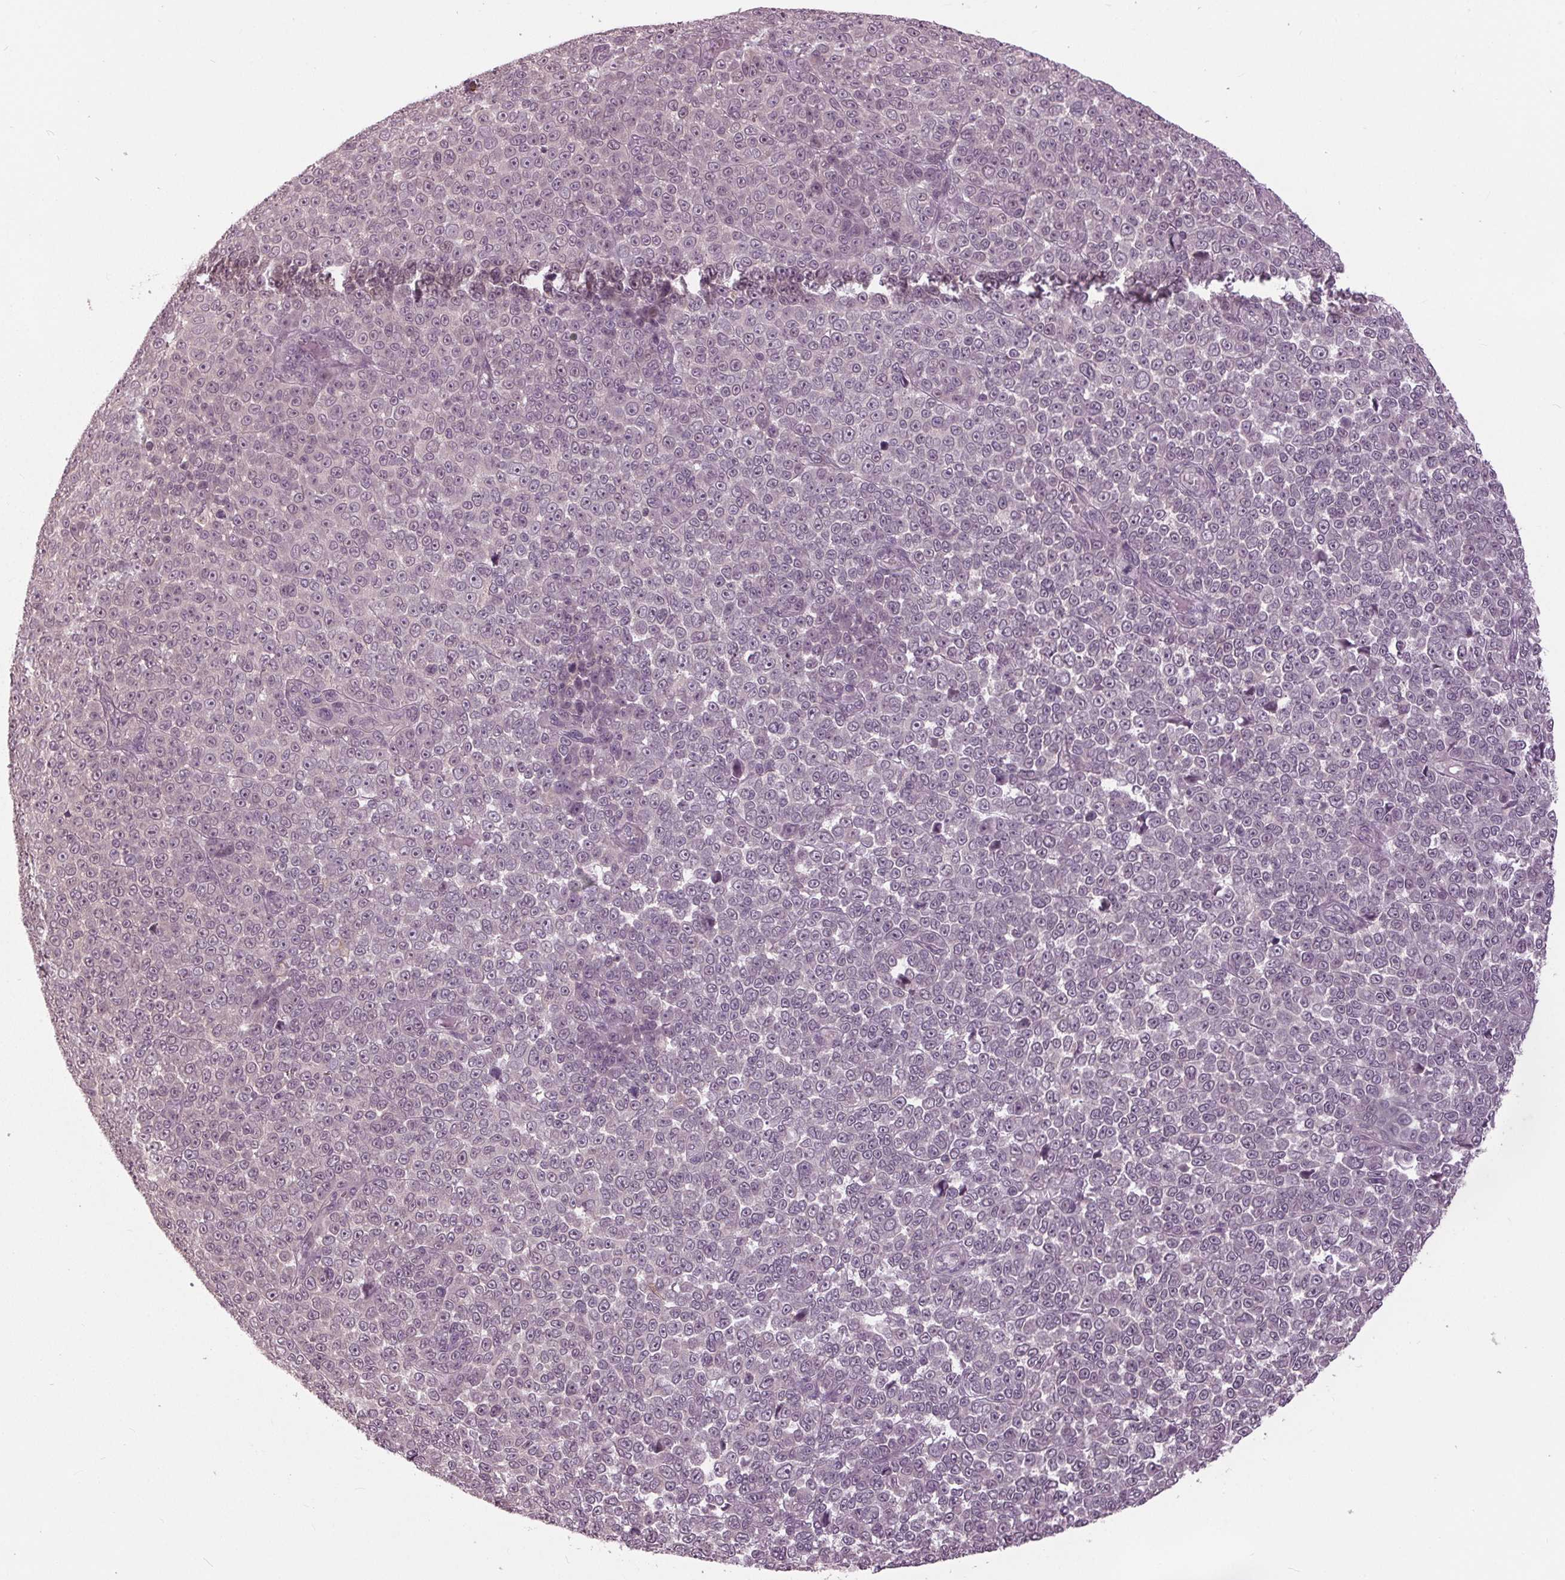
{"staining": {"intensity": "negative", "quantity": "none", "location": "none"}, "tissue": "melanoma", "cell_type": "Tumor cells", "image_type": "cancer", "snomed": [{"axis": "morphology", "description": "Malignant melanoma, NOS"}, {"axis": "topography", "description": "Skin"}], "caption": "The photomicrograph shows no staining of tumor cells in melanoma. (Immunohistochemistry (ihc), brightfield microscopy, high magnification).", "gene": "SIGLEC6", "patient": {"sex": "female", "age": 95}}